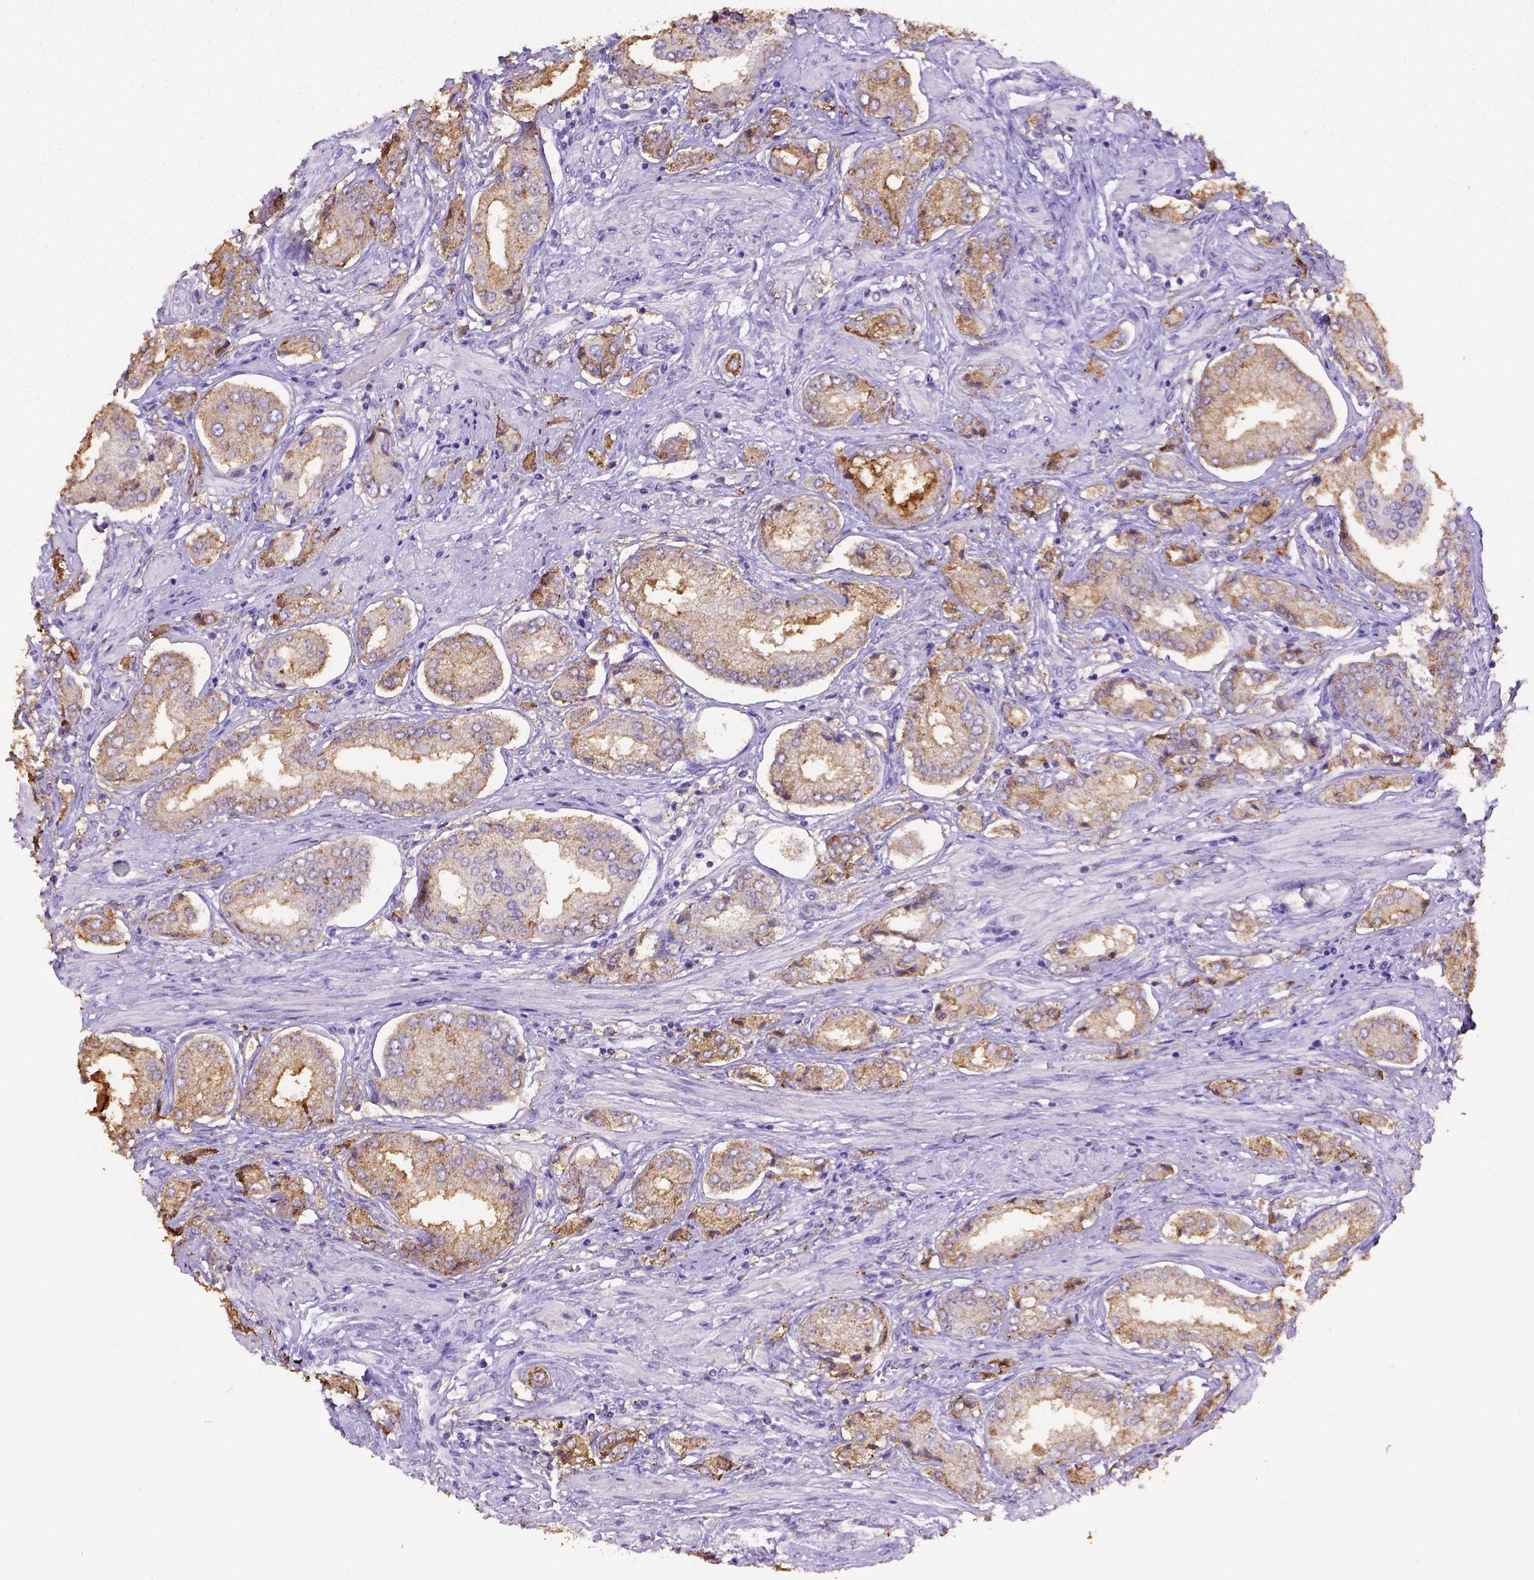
{"staining": {"intensity": "moderate", "quantity": "25%-75%", "location": "cytoplasmic/membranous"}, "tissue": "prostate cancer", "cell_type": "Tumor cells", "image_type": "cancer", "snomed": [{"axis": "morphology", "description": "Adenocarcinoma, NOS"}, {"axis": "topography", "description": "Prostate"}], "caption": "Human prostate cancer stained with a brown dye shows moderate cytoplasmic/membranous positive expression in about 25%-75% of tumor cells.", "gene": "B3GAT1", "patient": {"sex": "male", "age": 63}}